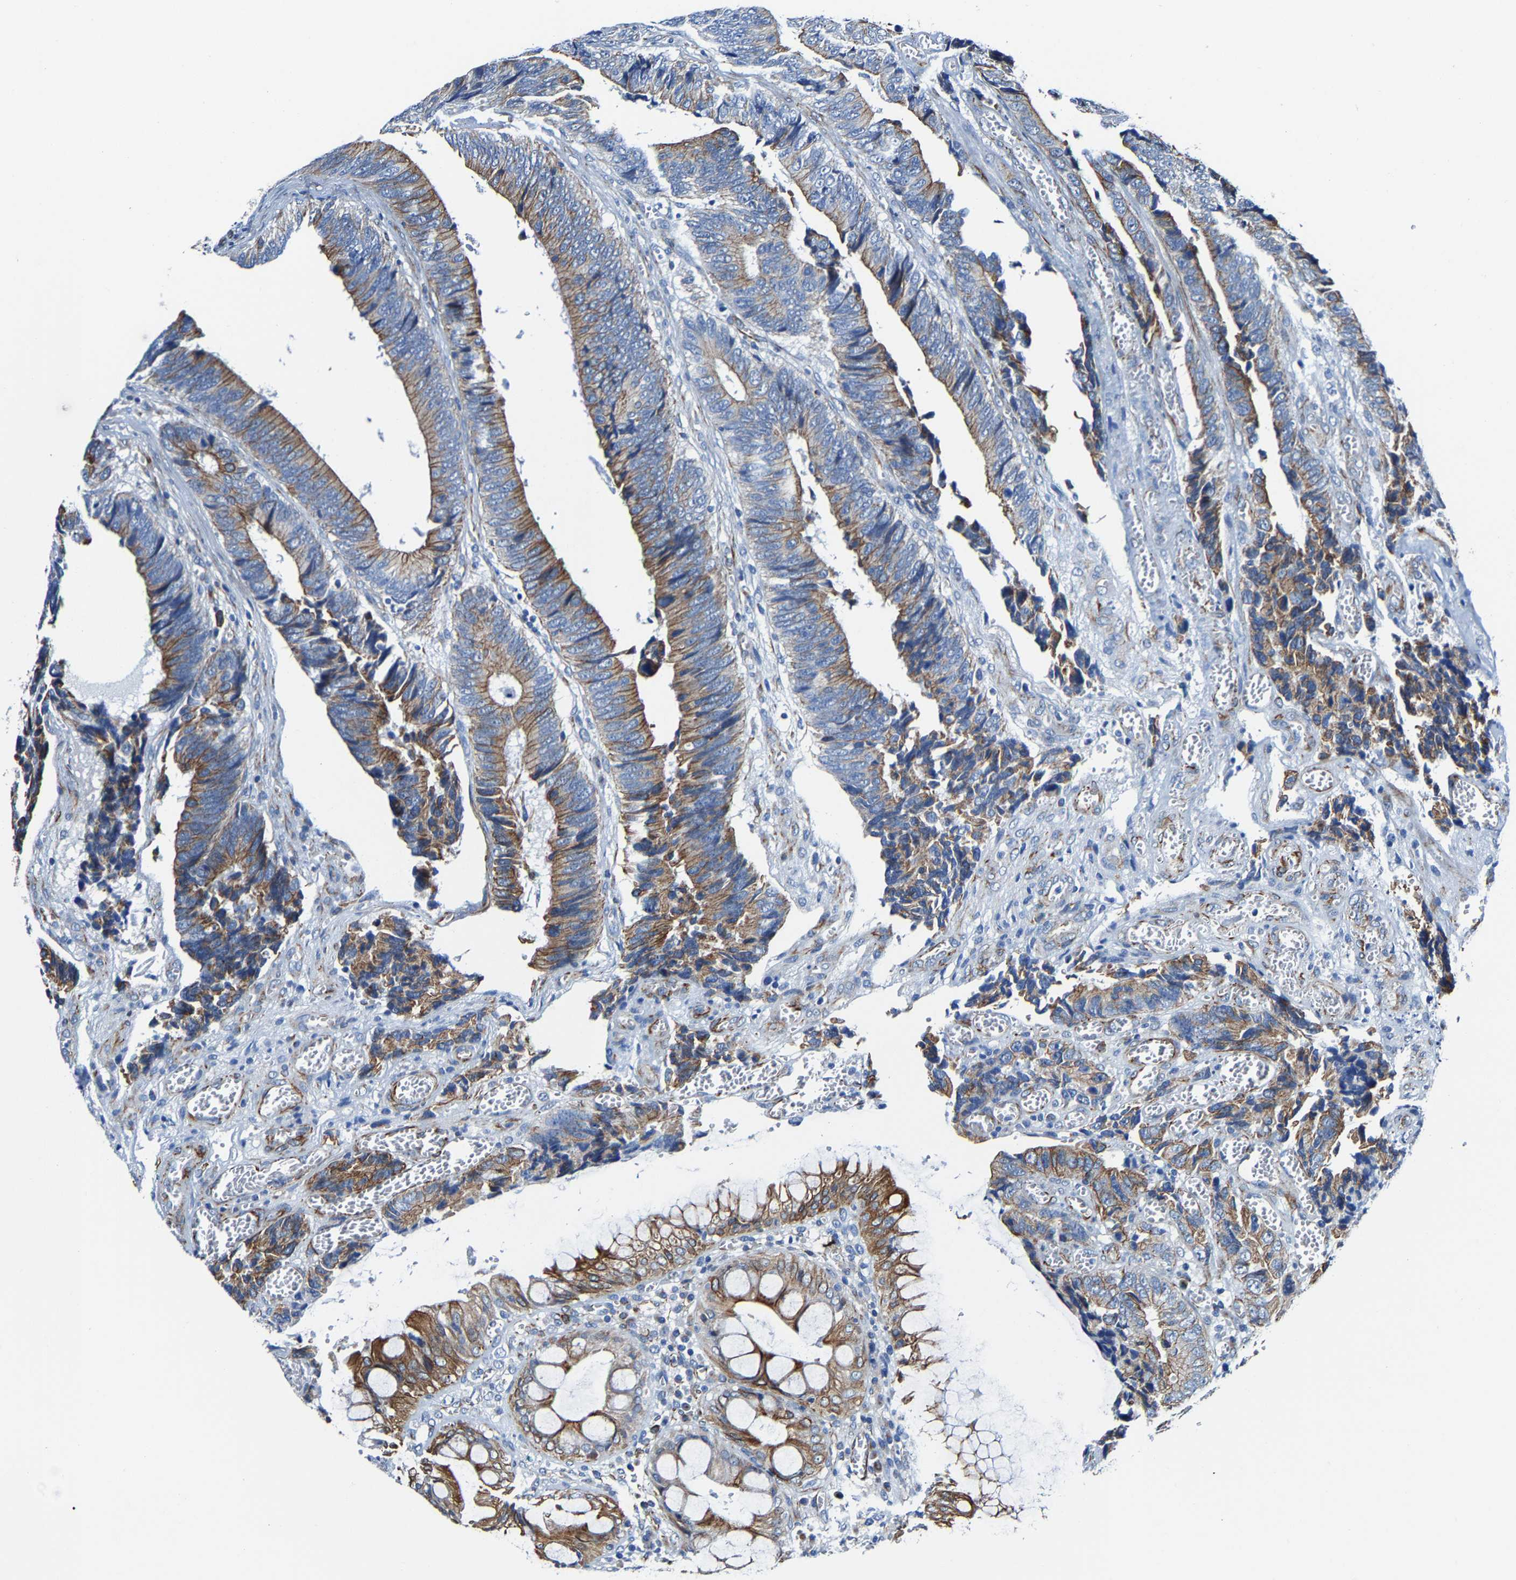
{"staining": {"intensity": "moderate", "quantity": ">75%", "location": "cytoplasmic/membranous"}, "tissue": "colorectal cancer", "cell_type": "Tumor cells", "image_type": "cancer", "snomed": [{"axis": "morphology", "description": "Adenocarcinoma, NOS"}, {"axis": "topography", "description": "Colon"}], "caption": "Immunohistochemical staining of colorectal cancer (adenocarcinoma) displays moderate cytoplasmic/membranous protein expression in approximately >75% of tumor cells. Nuclei are stained in blue.", "gene": "MMEL1", "patient": {"sex": "male", "age": 72}}